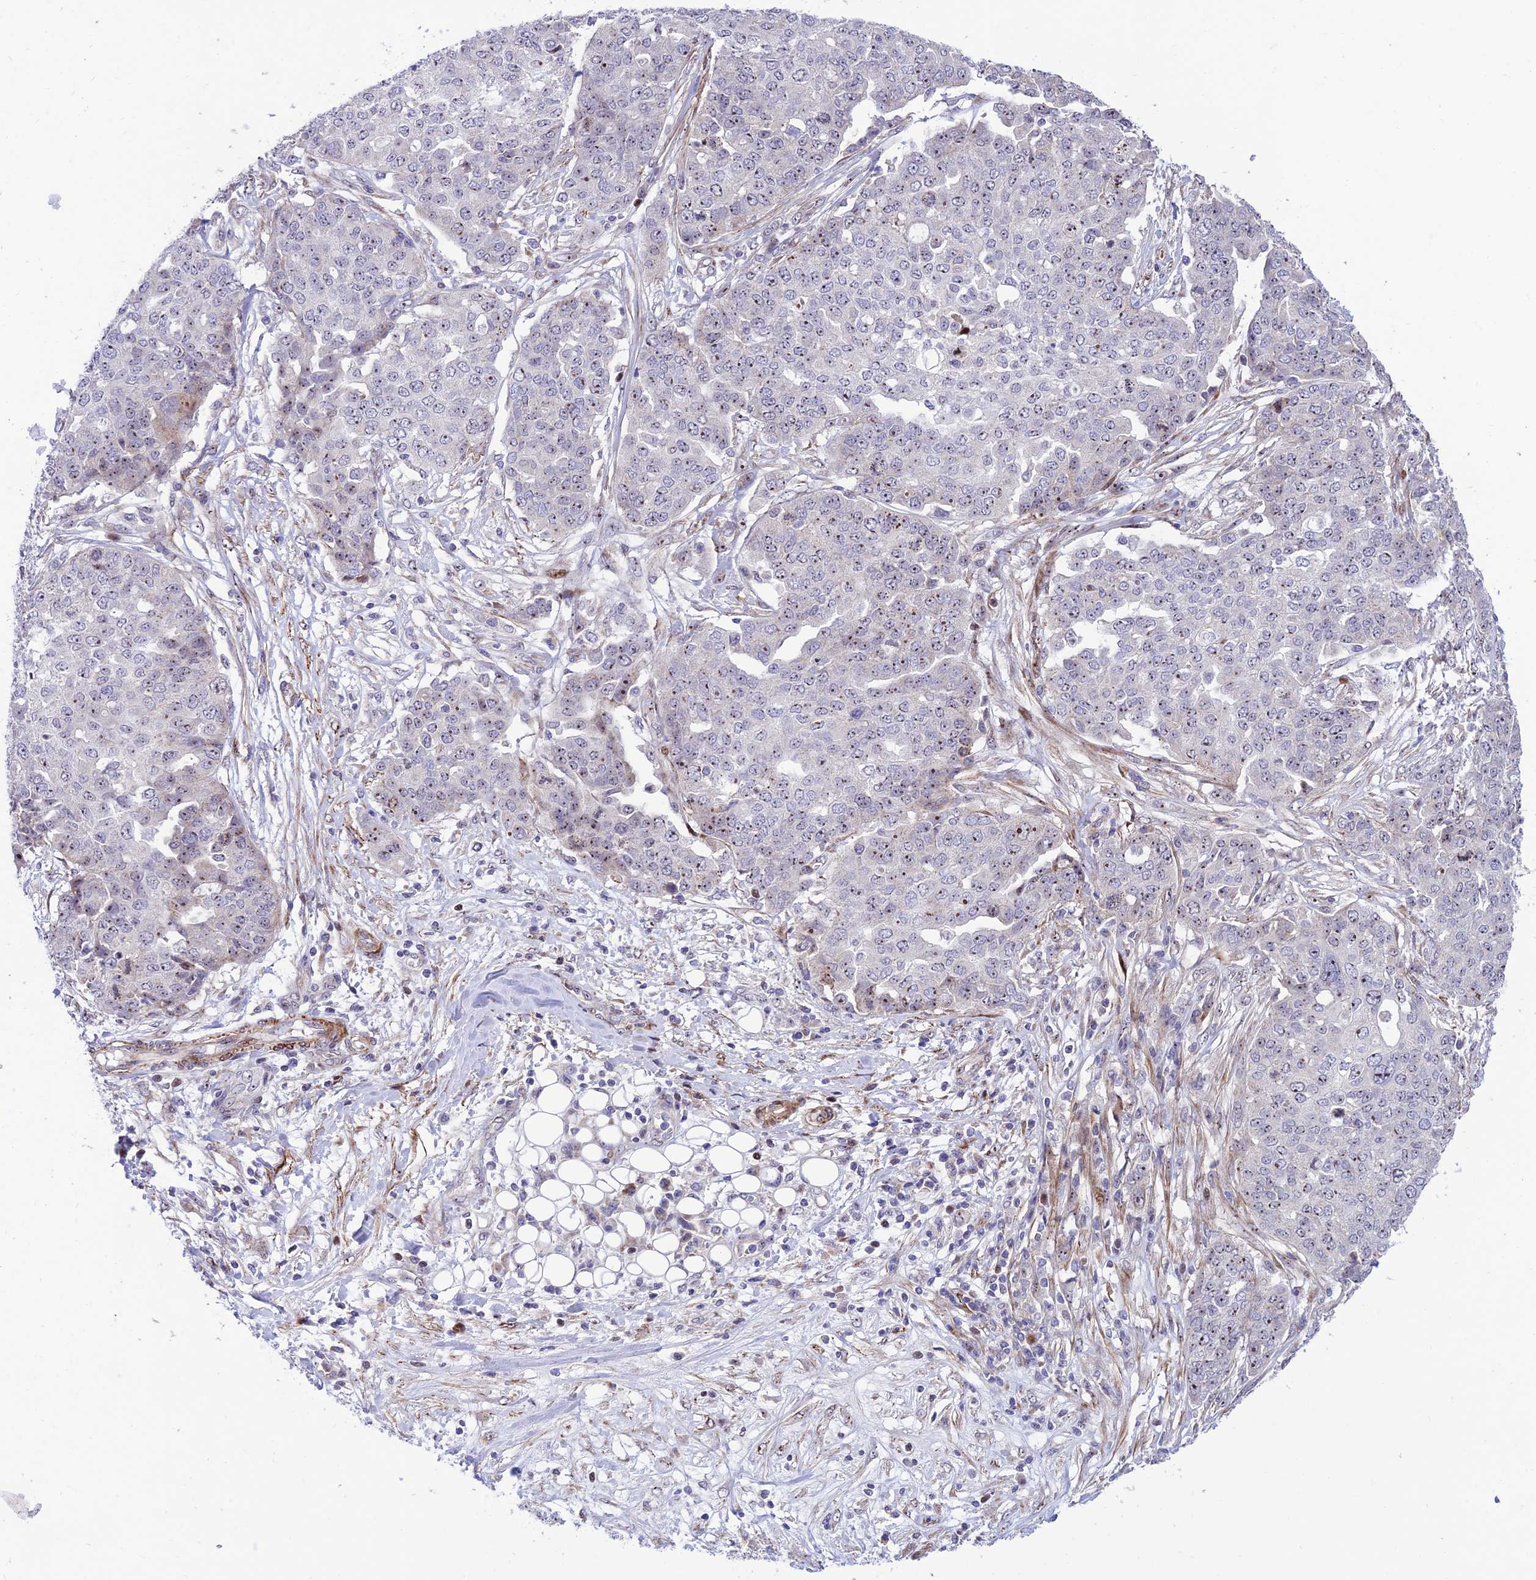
{"staining": {"intensity": "moderate", "quantity": "25%-75%", "location": "nuclear"}, "tissue": "ovarian cancer", "cell_type": "Tumor cells", "image_type": "cancer", "snomed": [{"axis": "morphology", "description": "Cystadenocarcinoma, serous, NOS"}, {"axis": "topography", "description": "Soft tissue"}, {"axis": "topography", "description": "Ovary"}], "caption": "Protein expression analysis of ovarian cancer shows moderate nuclear positivity in about 25%-75% of tumor cells. Using DAB (brown) and hematoxylin (blue) stains, captured at high magnification using brightfield microscopy.", "gene": "KBTBD7", "patient": {"sex": "female", "age": 57}}